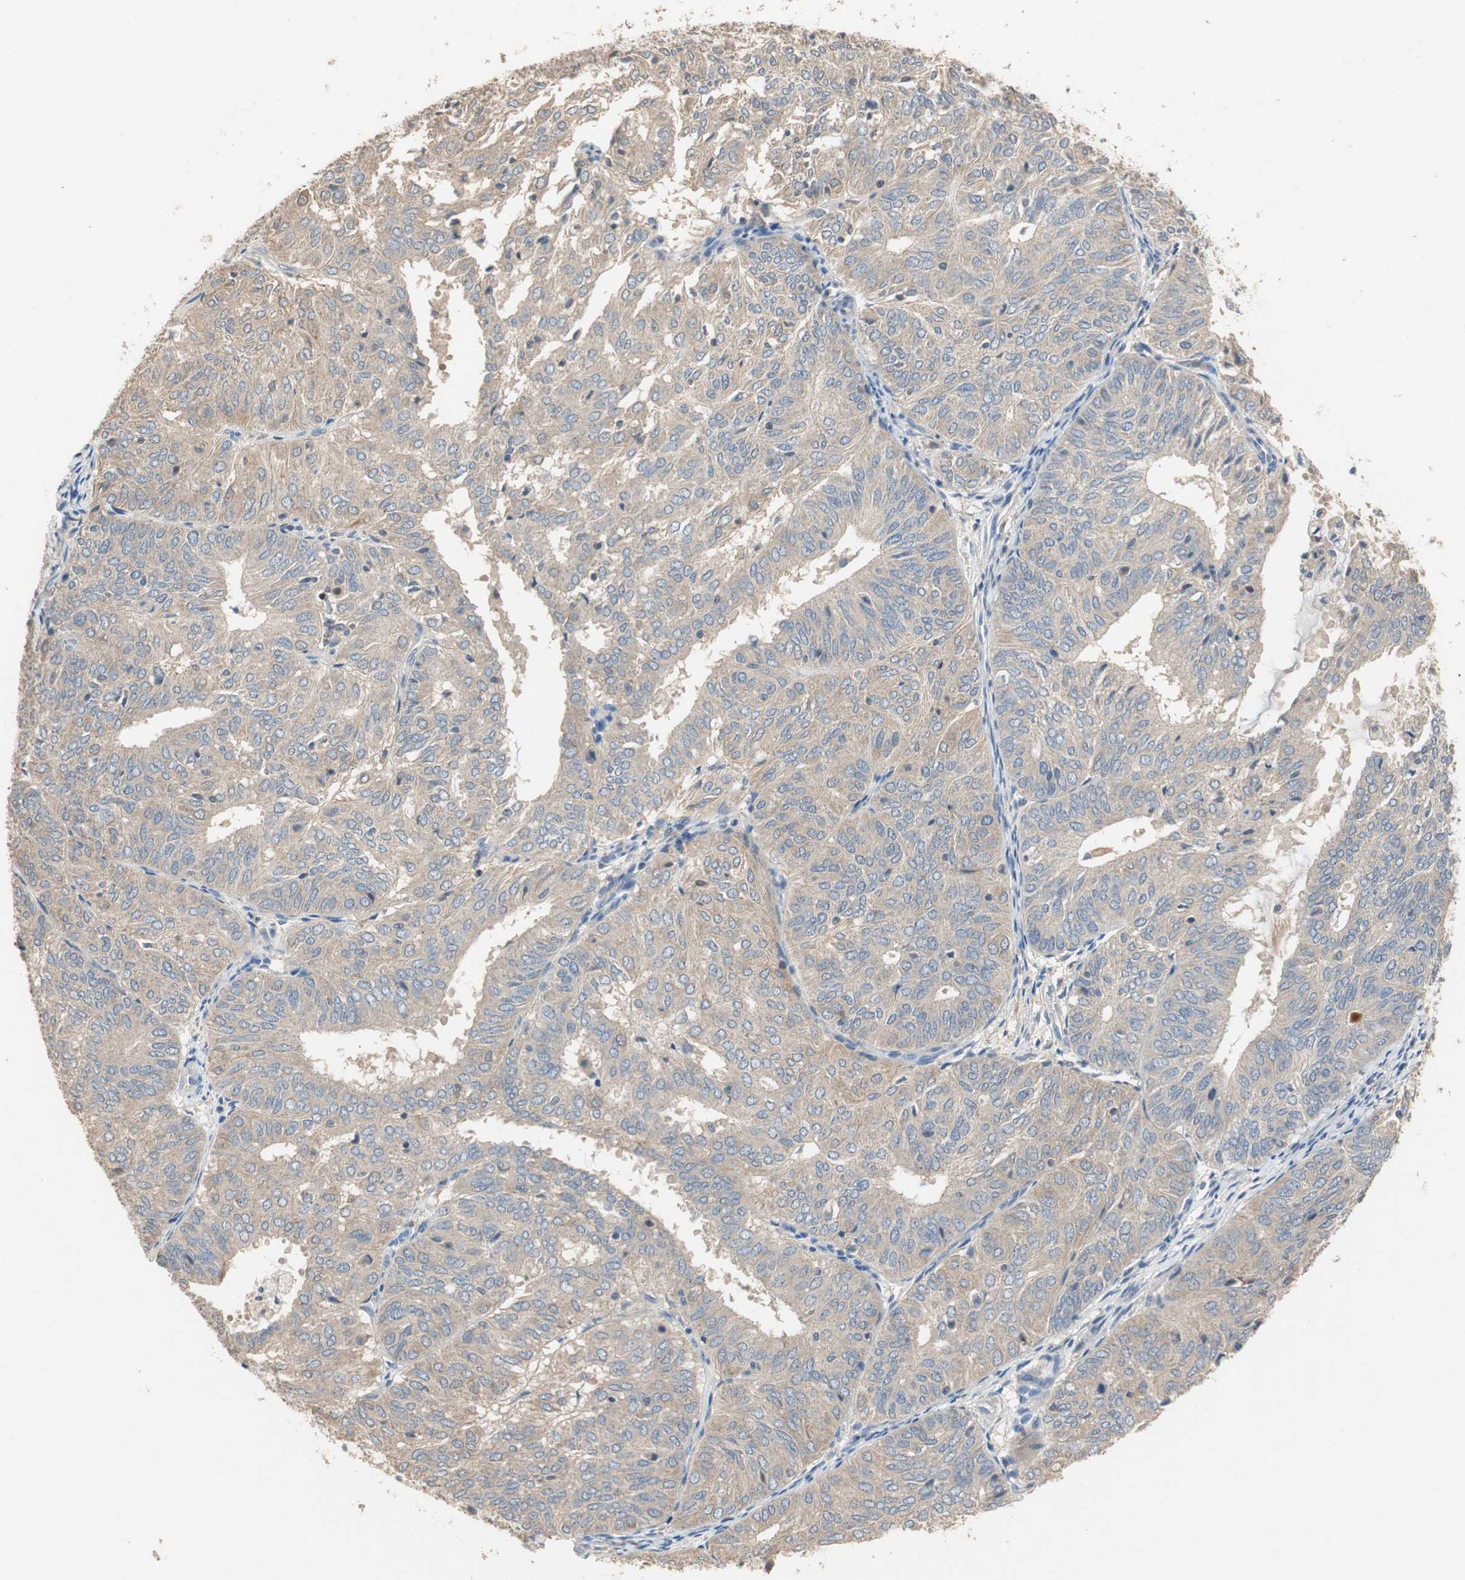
{"staining": {"intensity": "weak", "quantity": ">75%", "location": "cytoplasmic/membranous"}, "tissue": "endometrial cancer", "cell_type": "Tumor cells", "image_type": "cancer", "snomed": [{"axis": "morphology", "description": "Adenocarcinoma, NOS"}, {"axis": "topography", "description": "Uterus"}], "caption": "Weak cytoplasmic/membranous staining is seen in approximately >75% of tumor cells in endometrial cancer. Nuclei are stained in blue.", "gene": "ADAP1", "patient": {"sex": "female", "age": 60}}